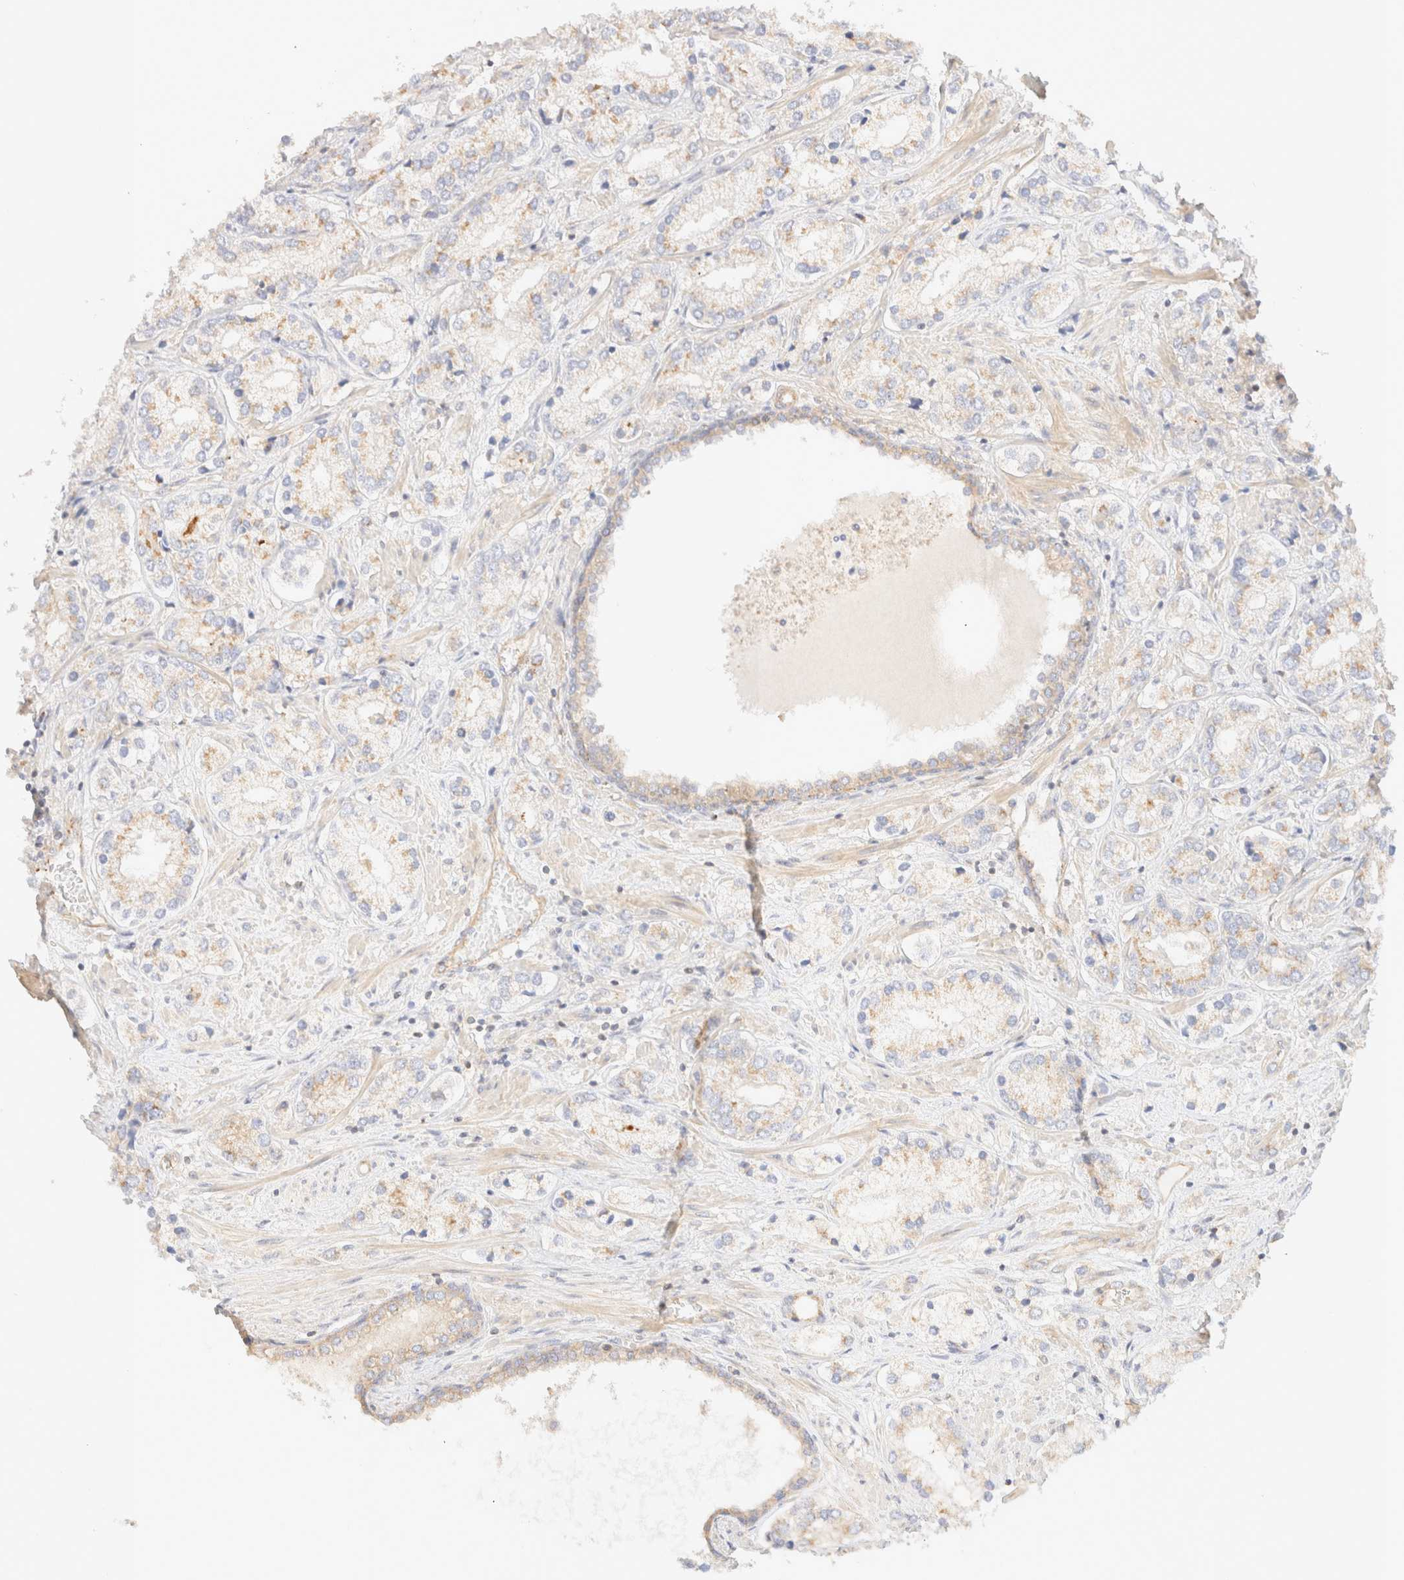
{"staining": {"intensity": "weak", "quantity": "25%-75%", "location": "cytoplasmic/membranous"}, "tissue": "prostate cancer", "cell_type": "Tumor cells", "image_type": "cancer", "snomed": [{"axis": "morphology", "description": "Adenocarcinoma, High grade"}, {"axis": "topography", "description": "Prostate"}], "caption": "Immunohistochemistry (IHC) histopathology image of prostate high-grade adenocarcinoma stained for a protein (brown), which reveals low levels of weak cytoplasmic/membranous staining in approximately 25%-75% of tumor cells.", "gene": "MYO10", "patient": {"sex": "male", "age": 66}}